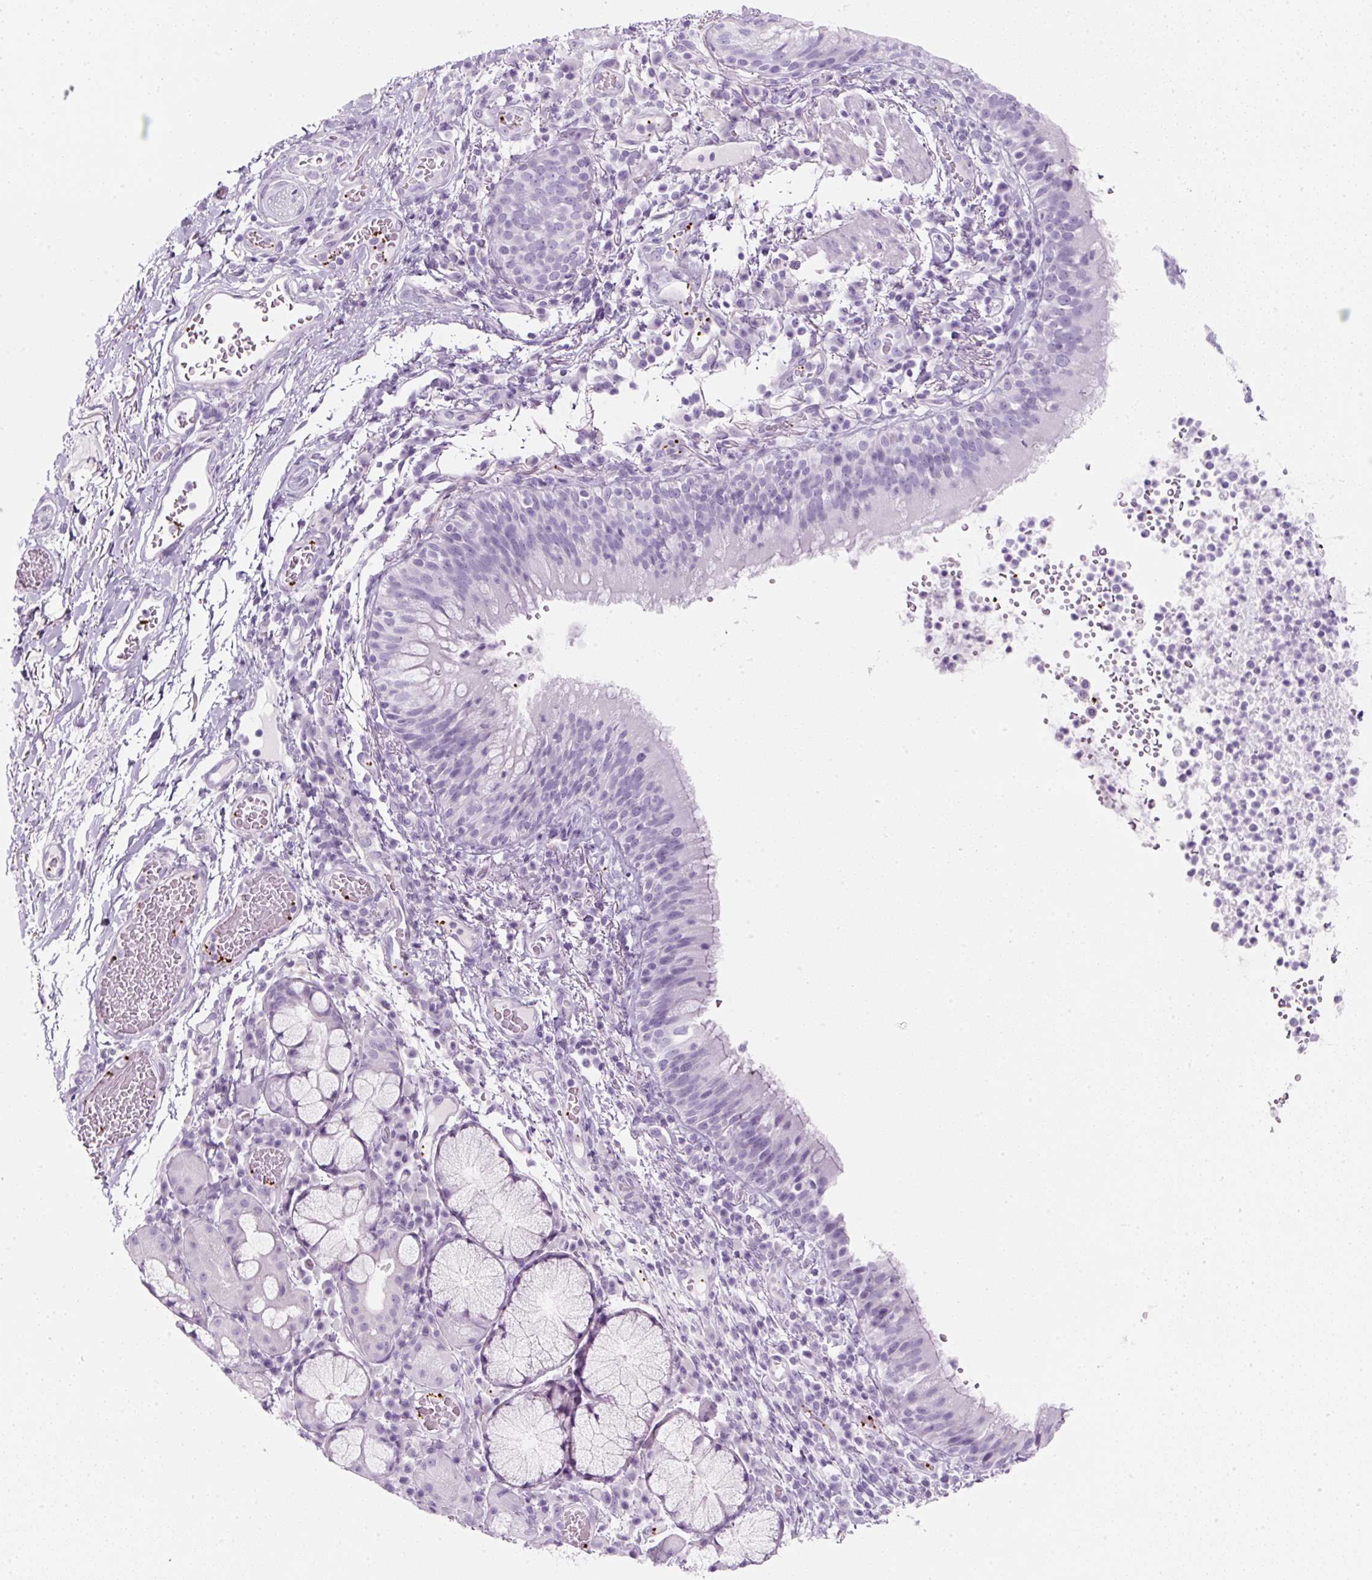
{"staining": {"intensity": "negative", "quantity": "none", "location": "none"}, "tissue": "bronchus", "cell_type": "Respiratory epithelial cells", "image_type": "normal", "snomed": [{"axis": "morphology", "description": "Normal tissue, NOS"}, {"axis": "topography", "description": "Cartilage tissue"}, {"axis": "topography", "description": "Bronchus"}], "caption": "Micrograph shows no protein staining in respiratory epithelial cells of normal bronchus. Nuclei are stained in blue.", "gene": "ENSG00000288796", "patient": {"sex": "male", "age": 56}}